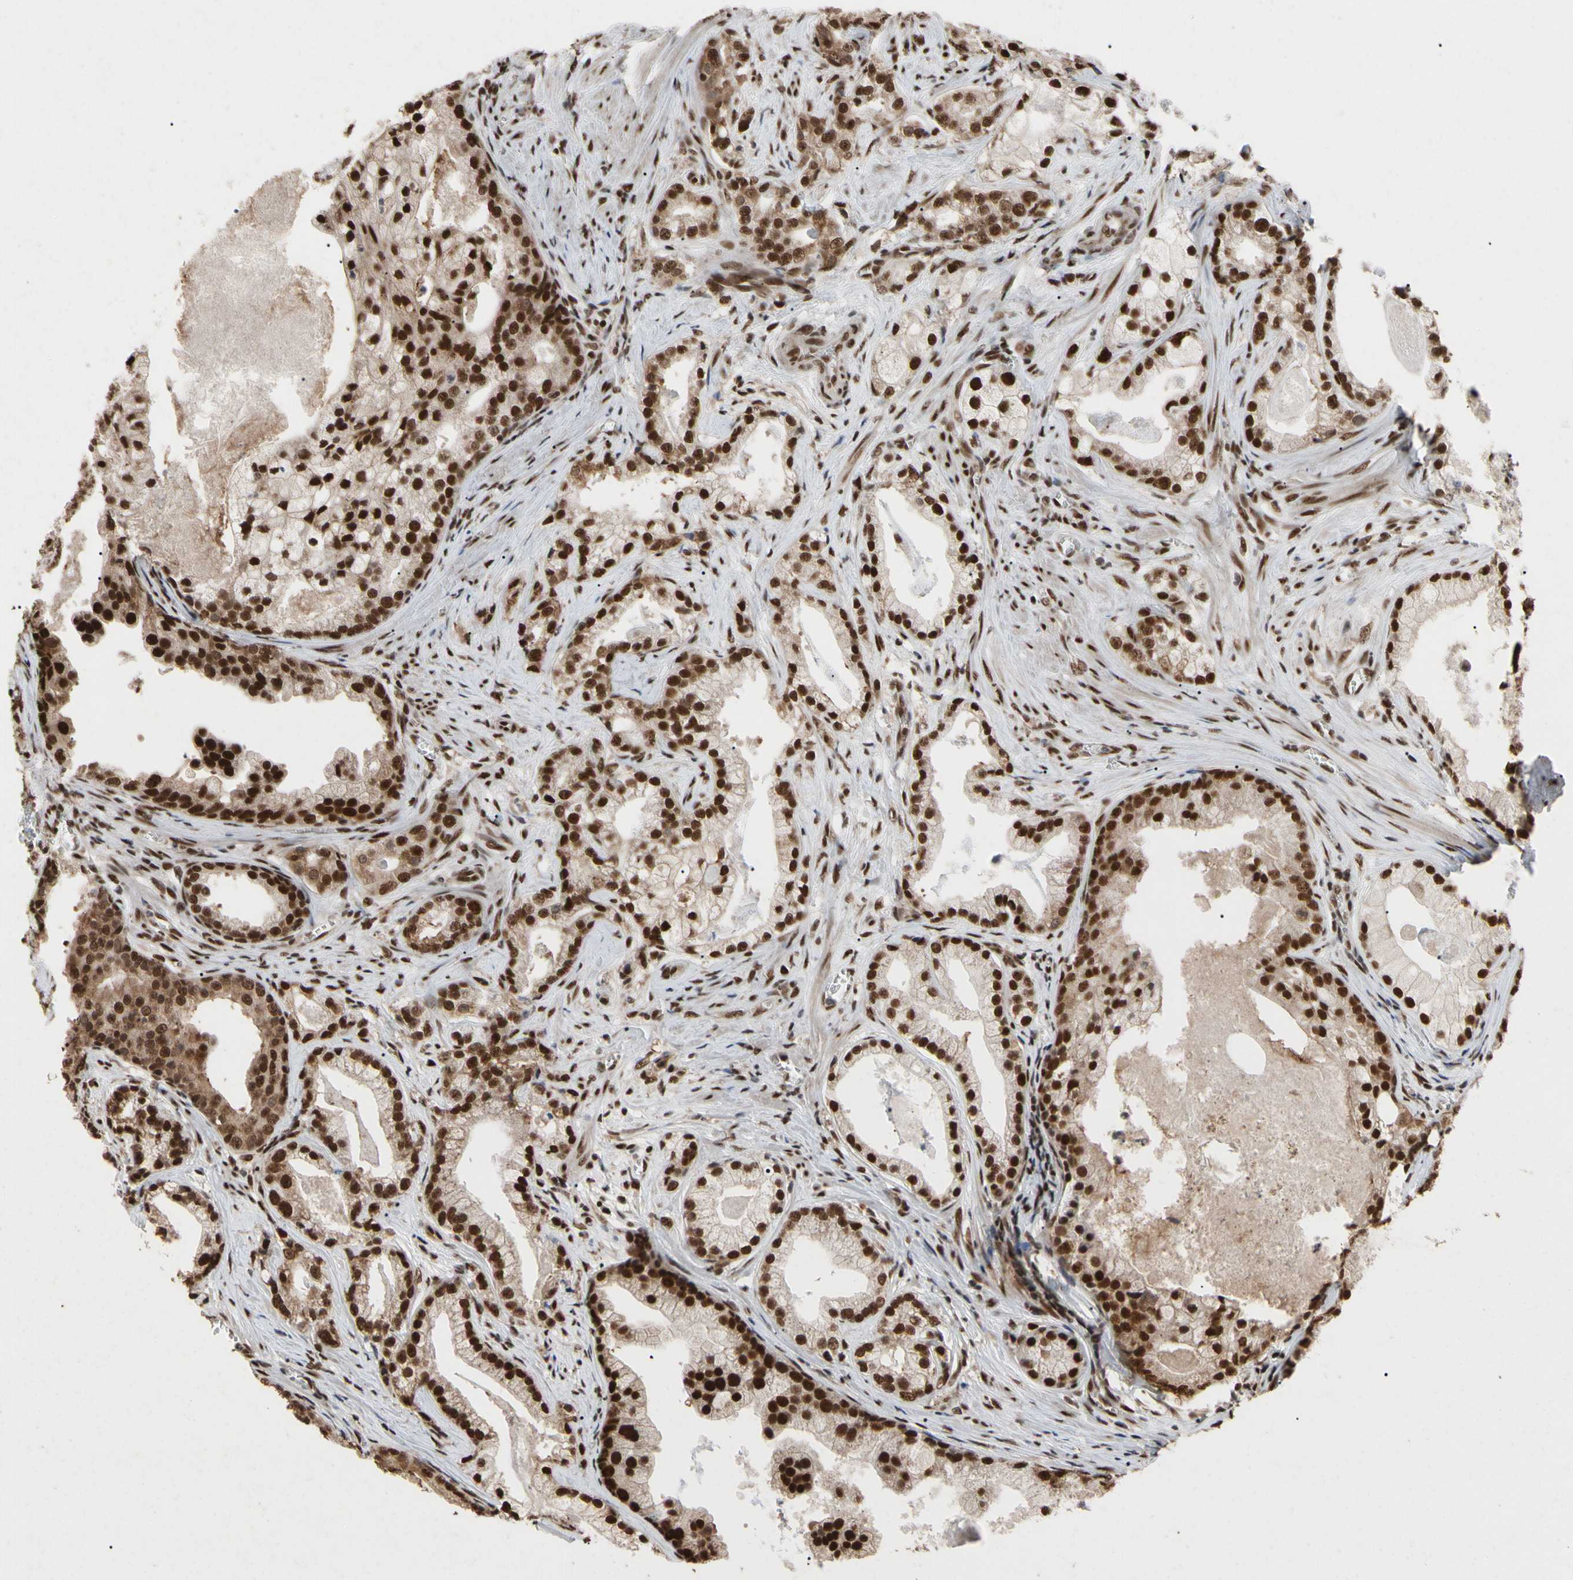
{"staining": {"intensity": "strong", "quantity": ">75%", "location": "cytoplasmic/membranous,nuclear"}, "tissue": "prostate cancer", "cell_type": "Tumor cells", "image_type": "cancer", "snomed": [{"axis": "morphology", "description": "Adenocarcinoma, Low grade"}, {"axis": "topography", "description": "Prostate"}], "caption": "Adenocarcinoma (low-grade) (prostate) stained with a brown dye exhibits strong cytoplasmic/membranous and nuclear positive staining in about >75% of tumor cells.", "gene": "FAM98B", "patient": {"sex": "male", "age": 59}}